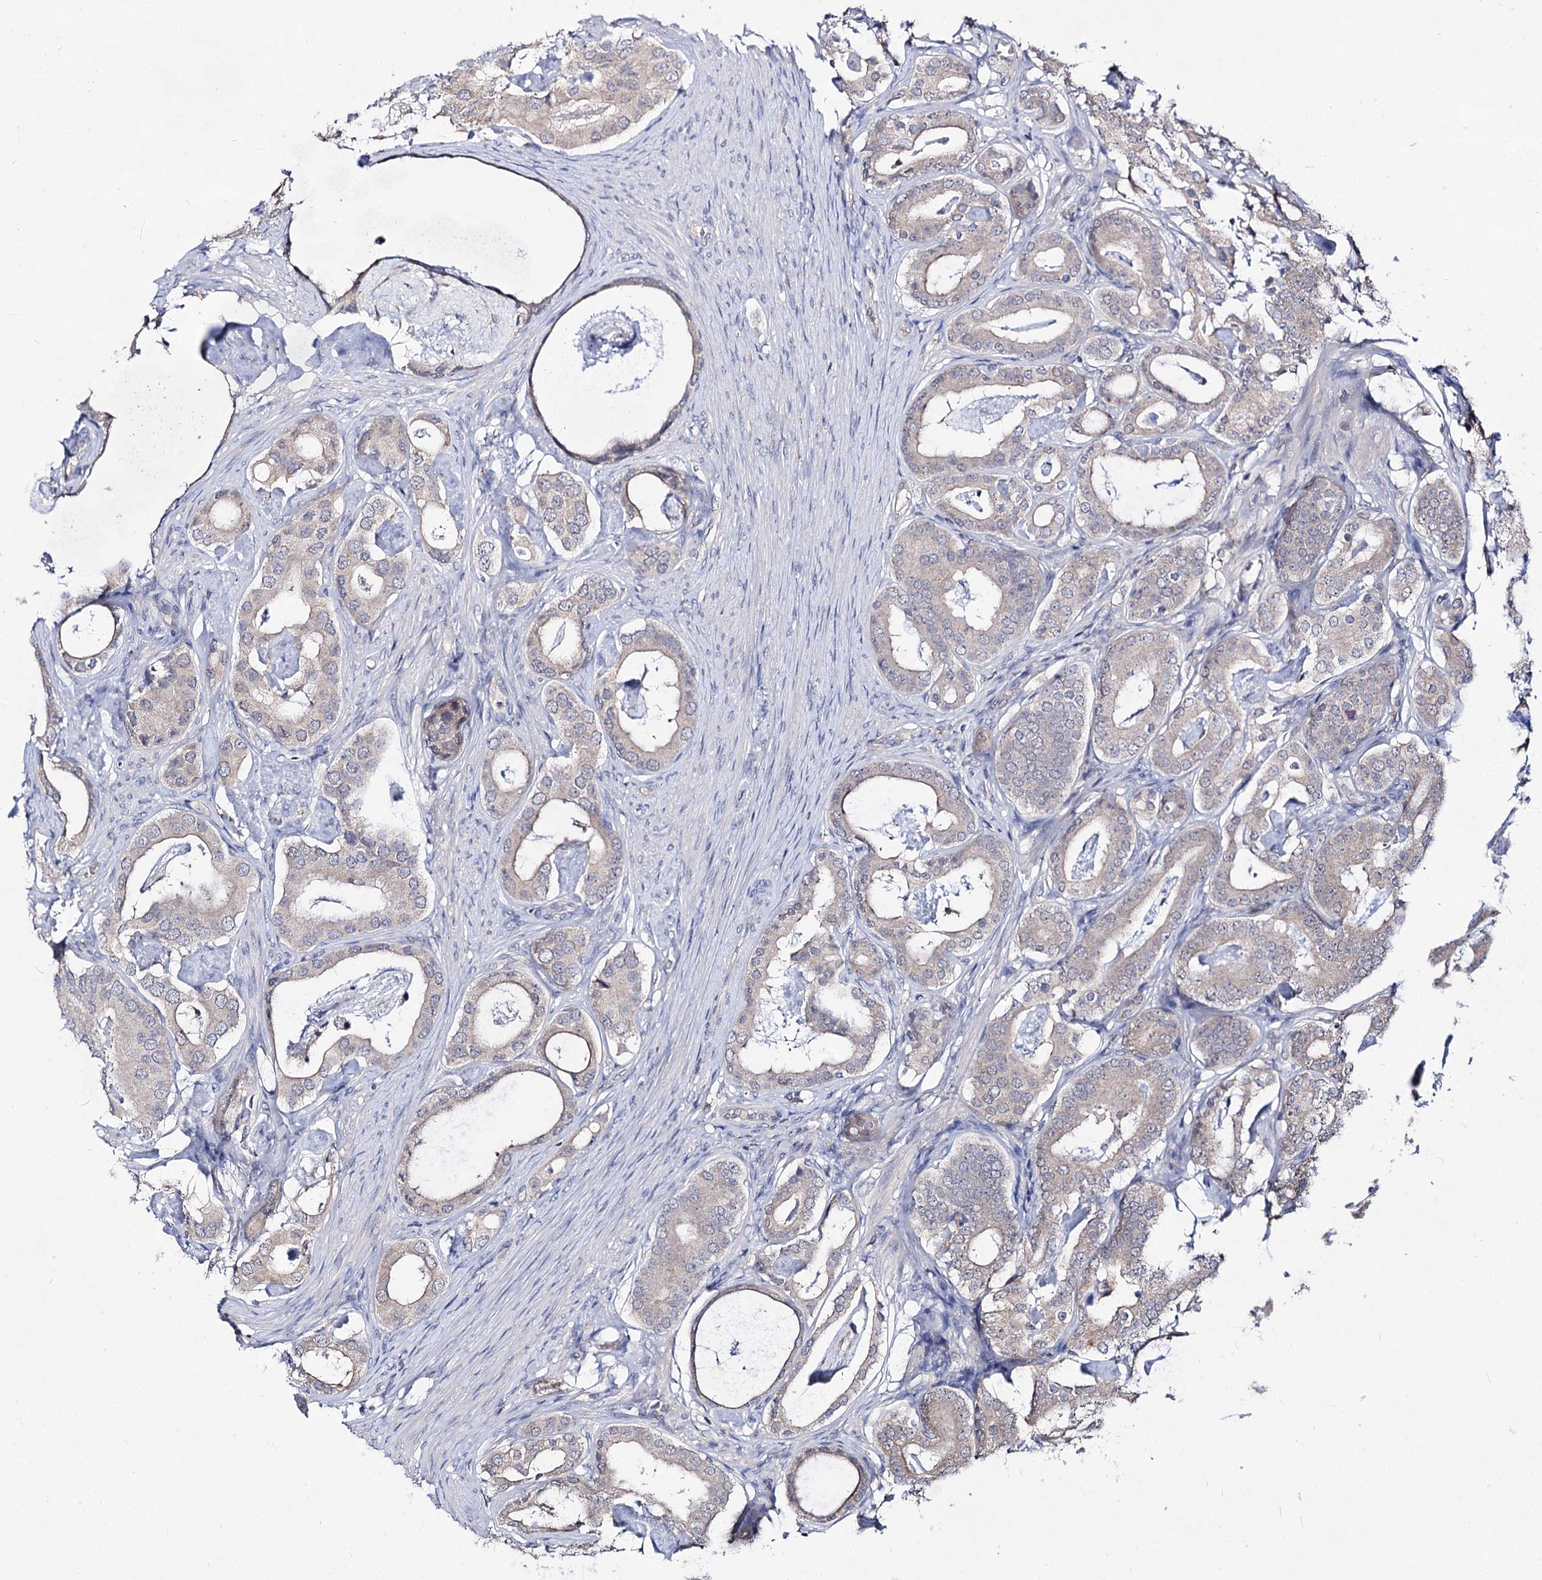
{"staining": {"intensity": "negative", "quantity": "none", "location": "none"}, "tissue": "prostate cancer", "cell_type": "Tumor cells", "image_type": "cancer", "snomed": [{"axis": "morphology", "description": "Adenocarcinoma, Low grade"}, {"axis": "topography", "description": "Prostate"}], "caption": "There is no significant staining in tumor cells of adenocarcinoma (low-grade) (prostate). (Stains: DAB immunohistochemistry (IHC) with hematoxylin counter stain, Microscopy: brightfield microscopy at high magnification).", "gene": "ACTR6", "patient": {"sex": "male", "age": 71}}